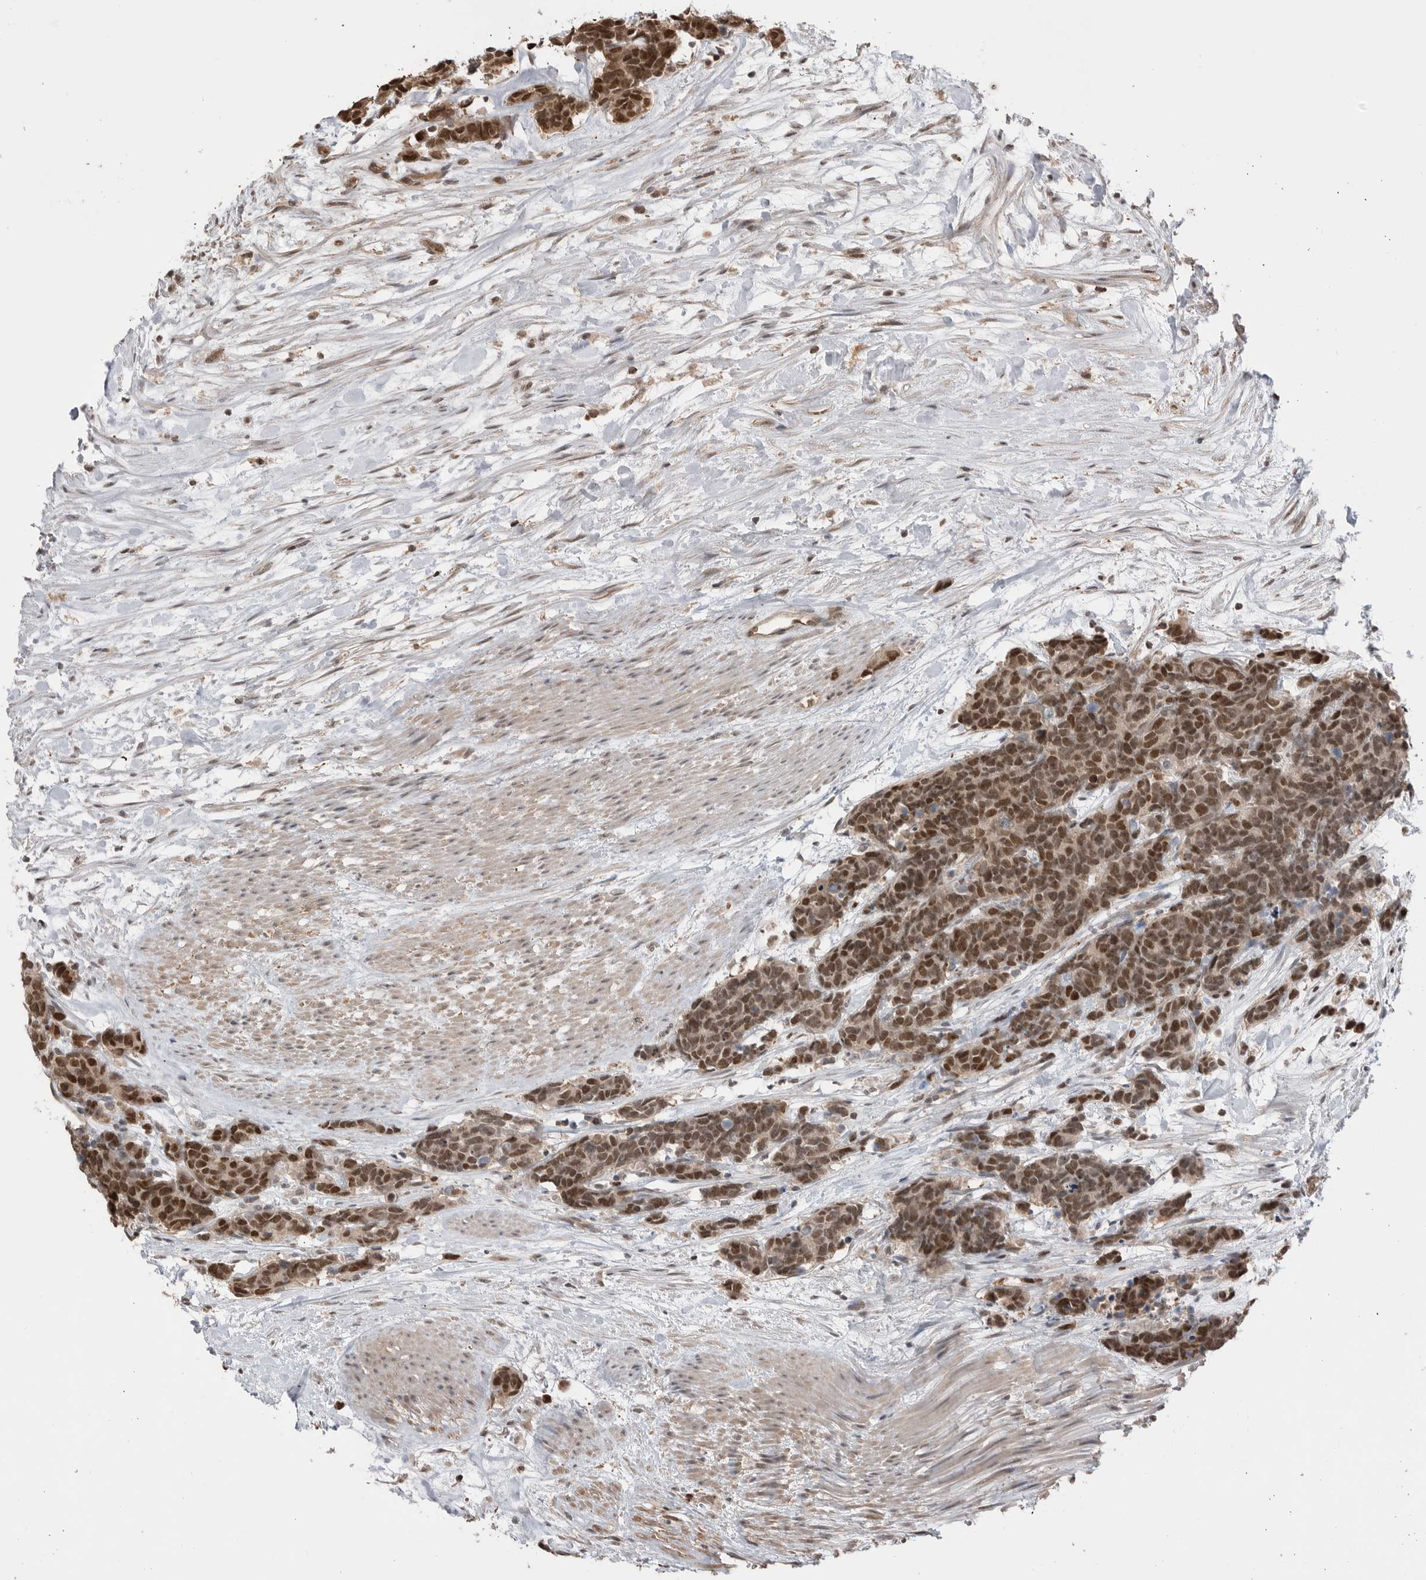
{"staining": {"intensity": "strong", "quantity": ">75%", "location": "nuclear"}, "tissue": "carcinoid", "cell_type": "Tumor cells", "image_type": "cancer", "snomed": [{"axis": "morphology", "description": "Carcinoma, NOS"}, {"axis": "morphology", "description": "Carcinoid, malignant, NOS"}, {"axis": "topography", "description": "Urinary bladder"}], "caption": "Tumor cells display high levels of strong nuclear positivity in about >75% of cells in human carcinoid.", "gene": "PEAK1", "patient": {"sex": "male", "age": 57}}